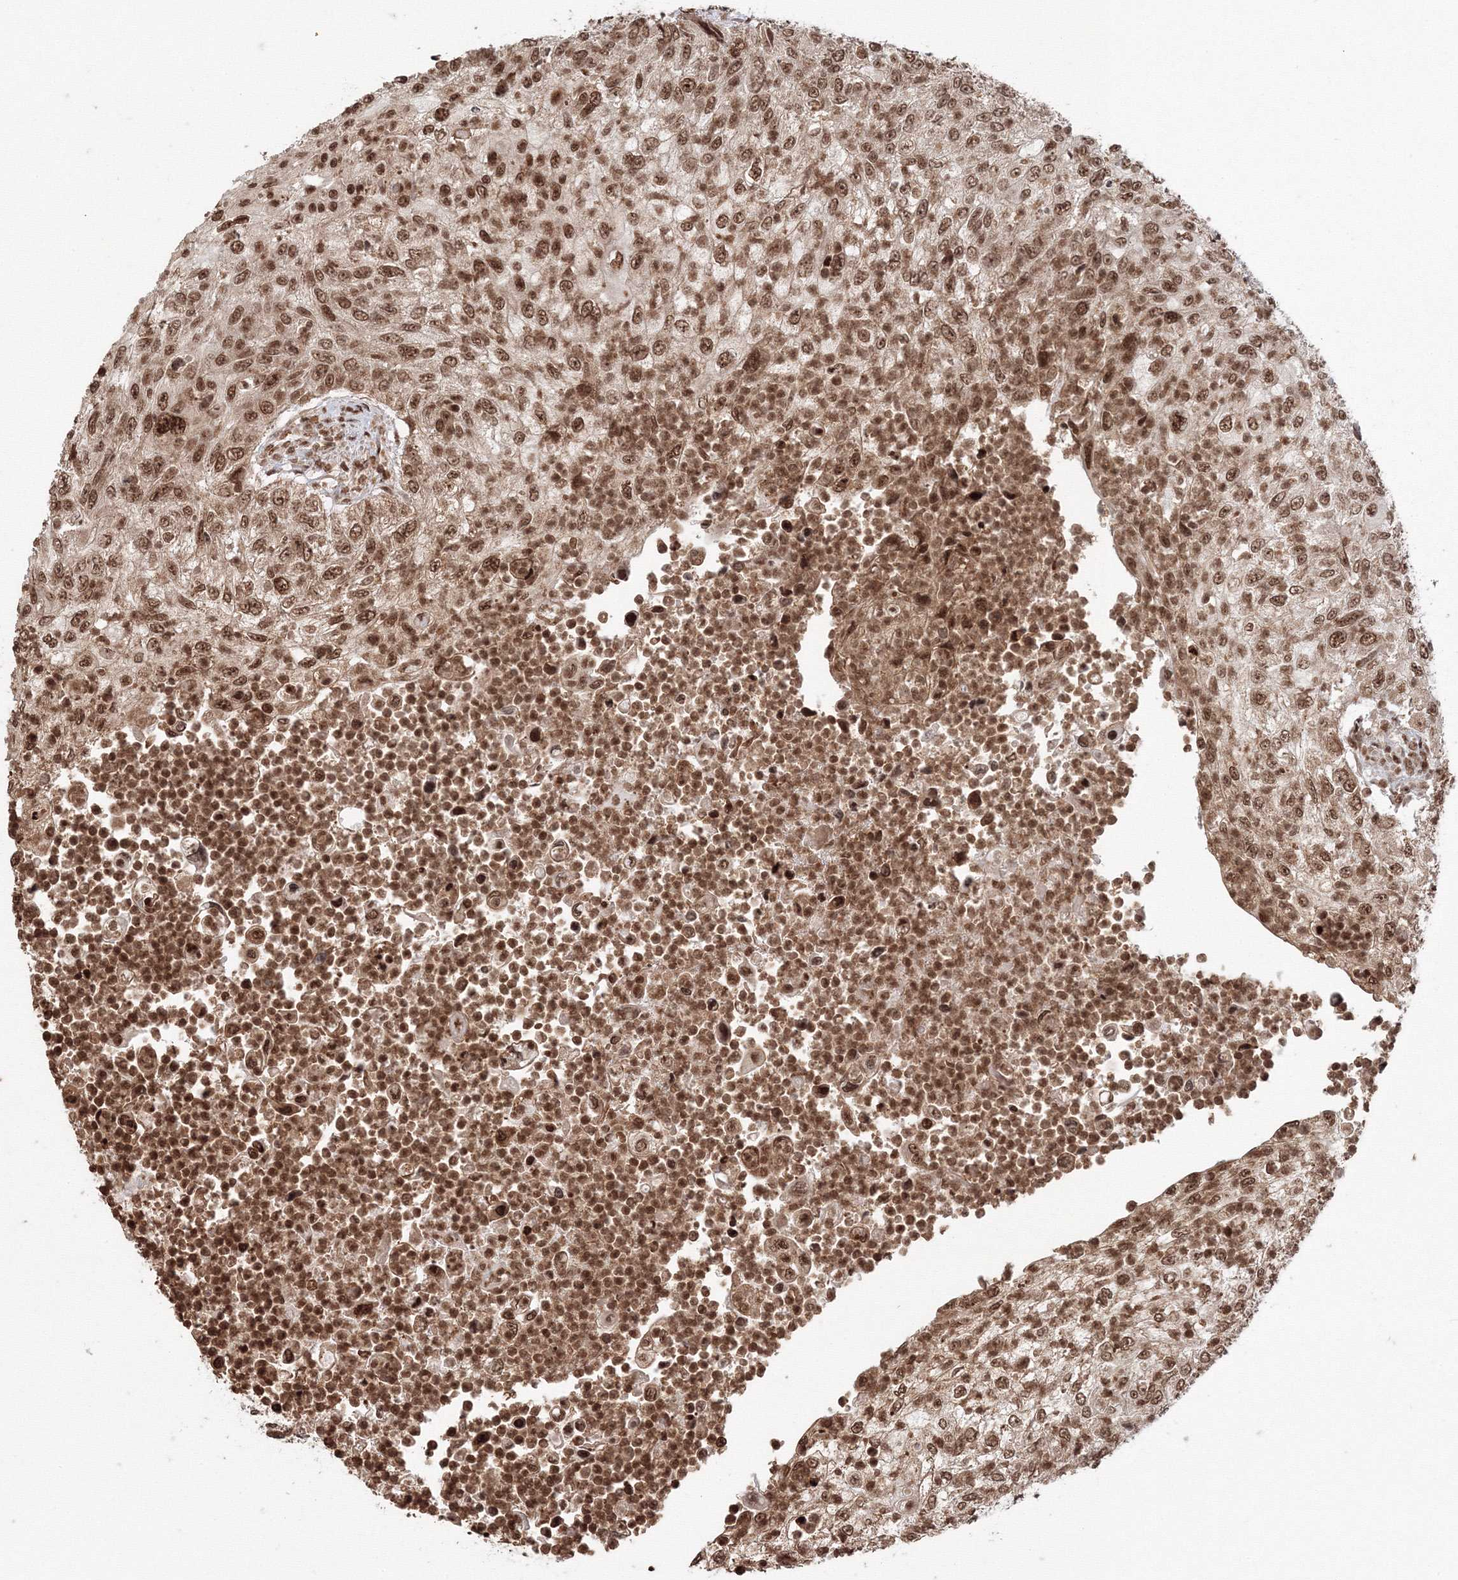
{"staining": {"intensity": "moderate", "quantity": ">75%", "location": "nuclear"}, "tissue": "urothelial cancer", "cell_type": "Tumor cells", "image_type": "cancer", "snomed": [{"axis": "morphology", "description": "Urothelial carcinoma, High grade"}, {"axis": "topography", "description": "Urinary bladder"}], "caption": "Protein expression analysis of human urothelial cancer reveals moderate nuclear expression in approximately >75% of tumor cells.", "gene": "KIF20A", "patient": {"sex": "female", "age": 60}}